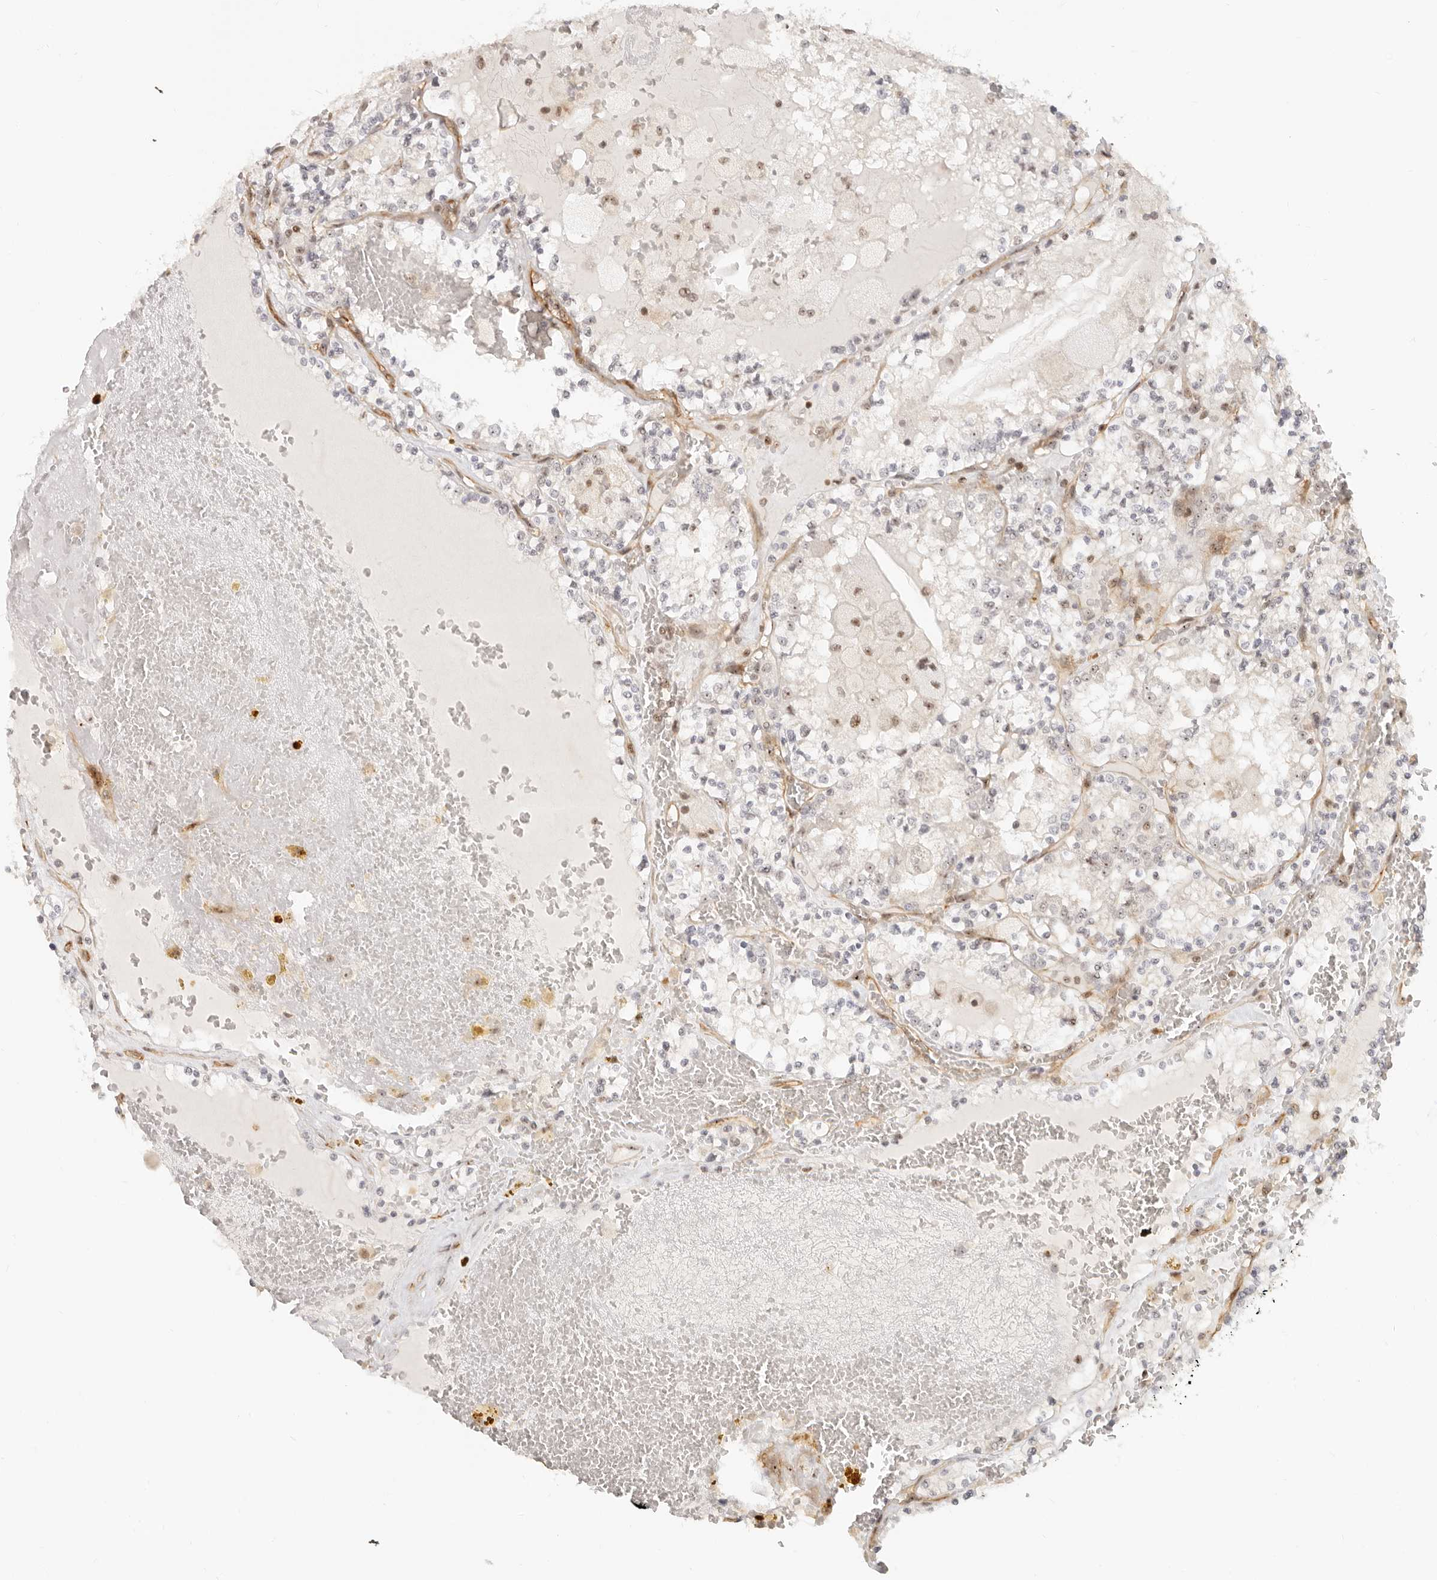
{"staining": {"intensity": "moderate", "quantity": "25%-75%", "location": "nuclear"}, "tissue": "renal cancer", "cell_type": "Tumor cells", "image_type": "cancer", "snomed": [{"axis": "morphology", "description": "Adenocarcinoma, NOS"}, {"axis": "topography", "description": "Kidney"}], "caption": "The image displays immunohistochemical staining of renal adenocarcinoma. There is moderate nuclear expression is identified in about 25%-75% of tumor cells.", "gene": "BAP1", "patient": {"sex": "female", "age": 56}}